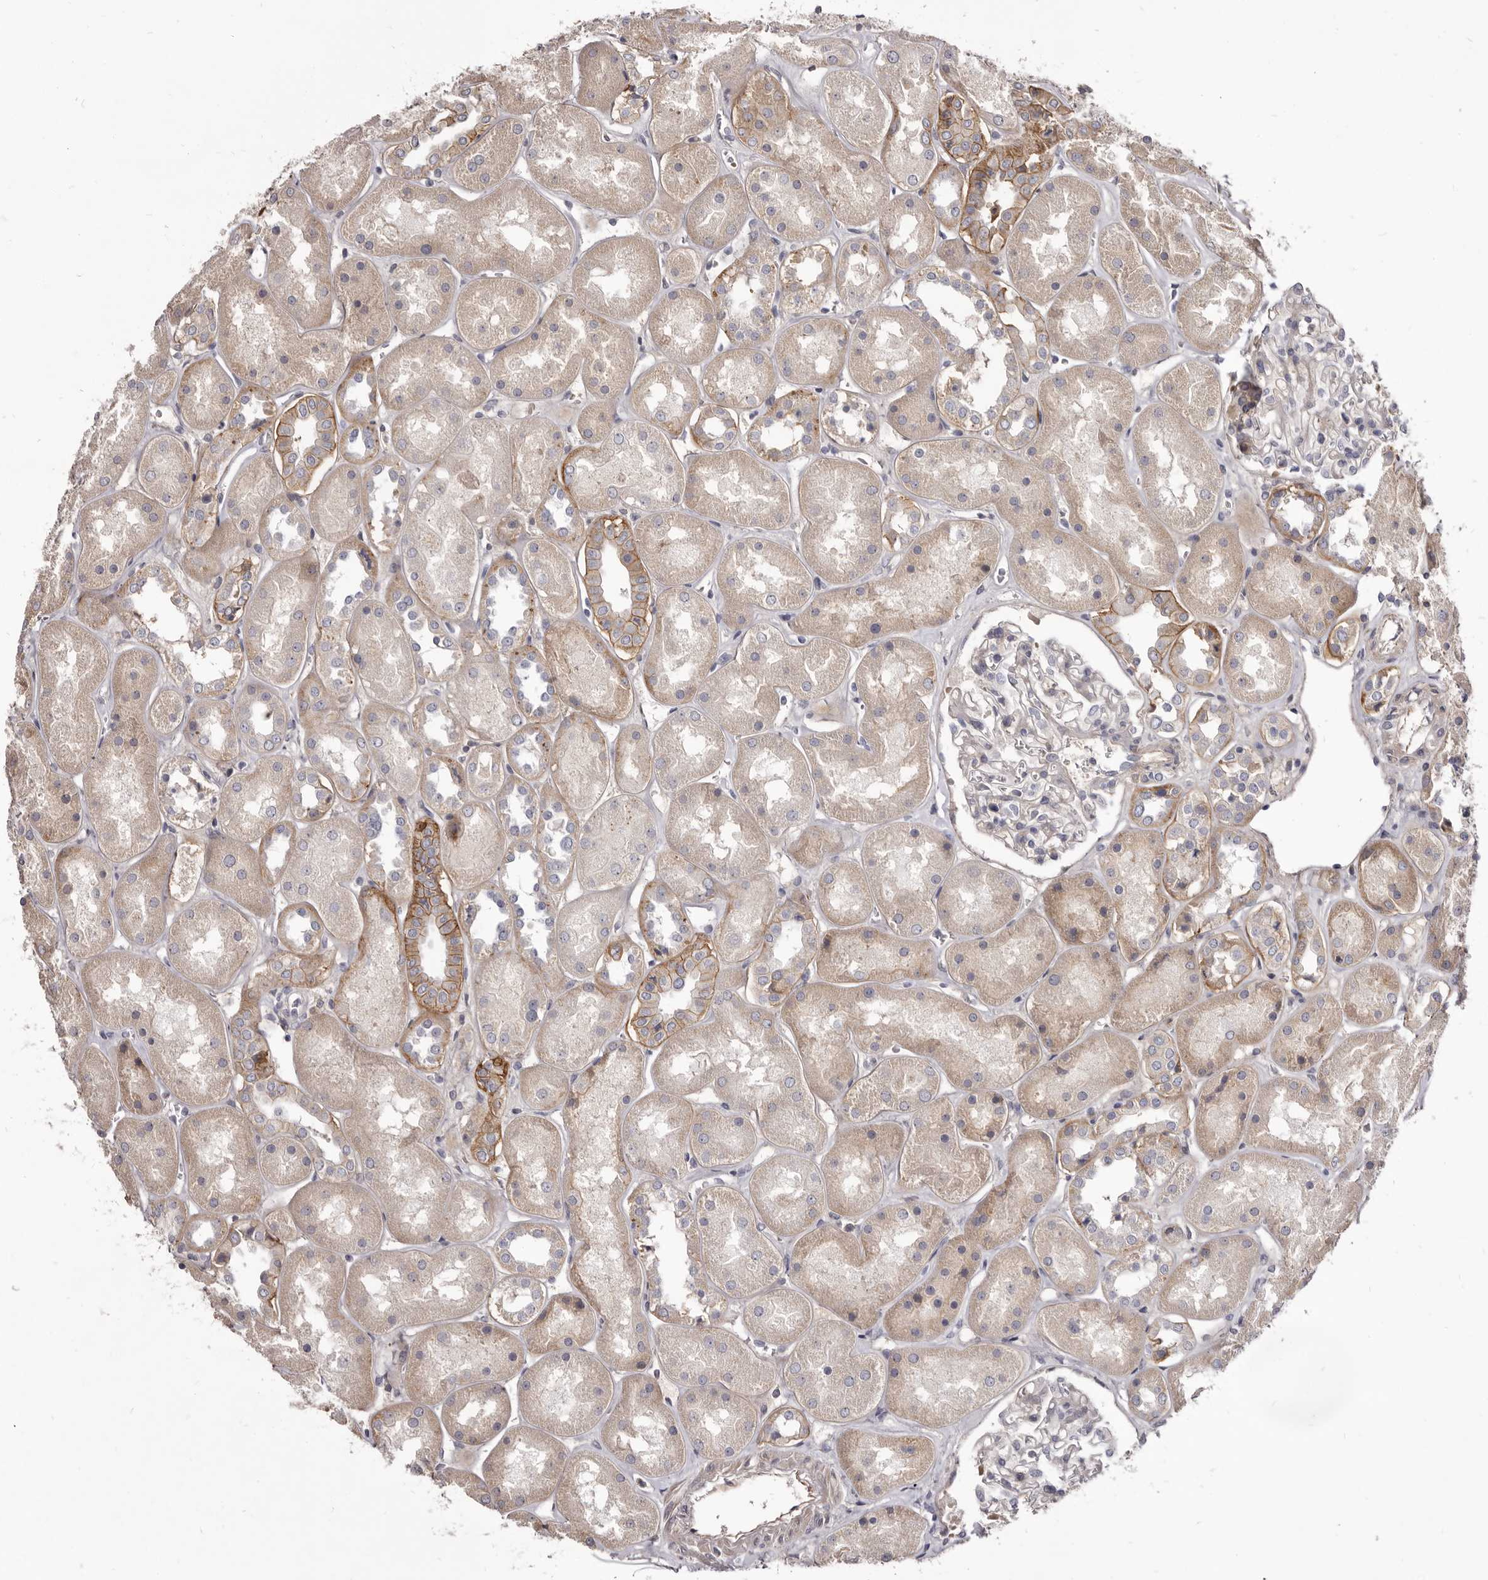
{"staining": {"intensity": "negative", "quantity": "none", "location": "none"}, "tissue": "kidney", "cell_type": "Cells in glomeruli", "image_type": "normal", "snomed": [{"axis": "morphology", "description": "Normal tissue, NOS"}, {"axis": "topography", "description": "Kidney"}], "caption": "The histopathology image shows no staining of cells in glomeruli in unremarkable kidney.", "gene": "FAS", "patient": {"sex": "male", "age": 70}}